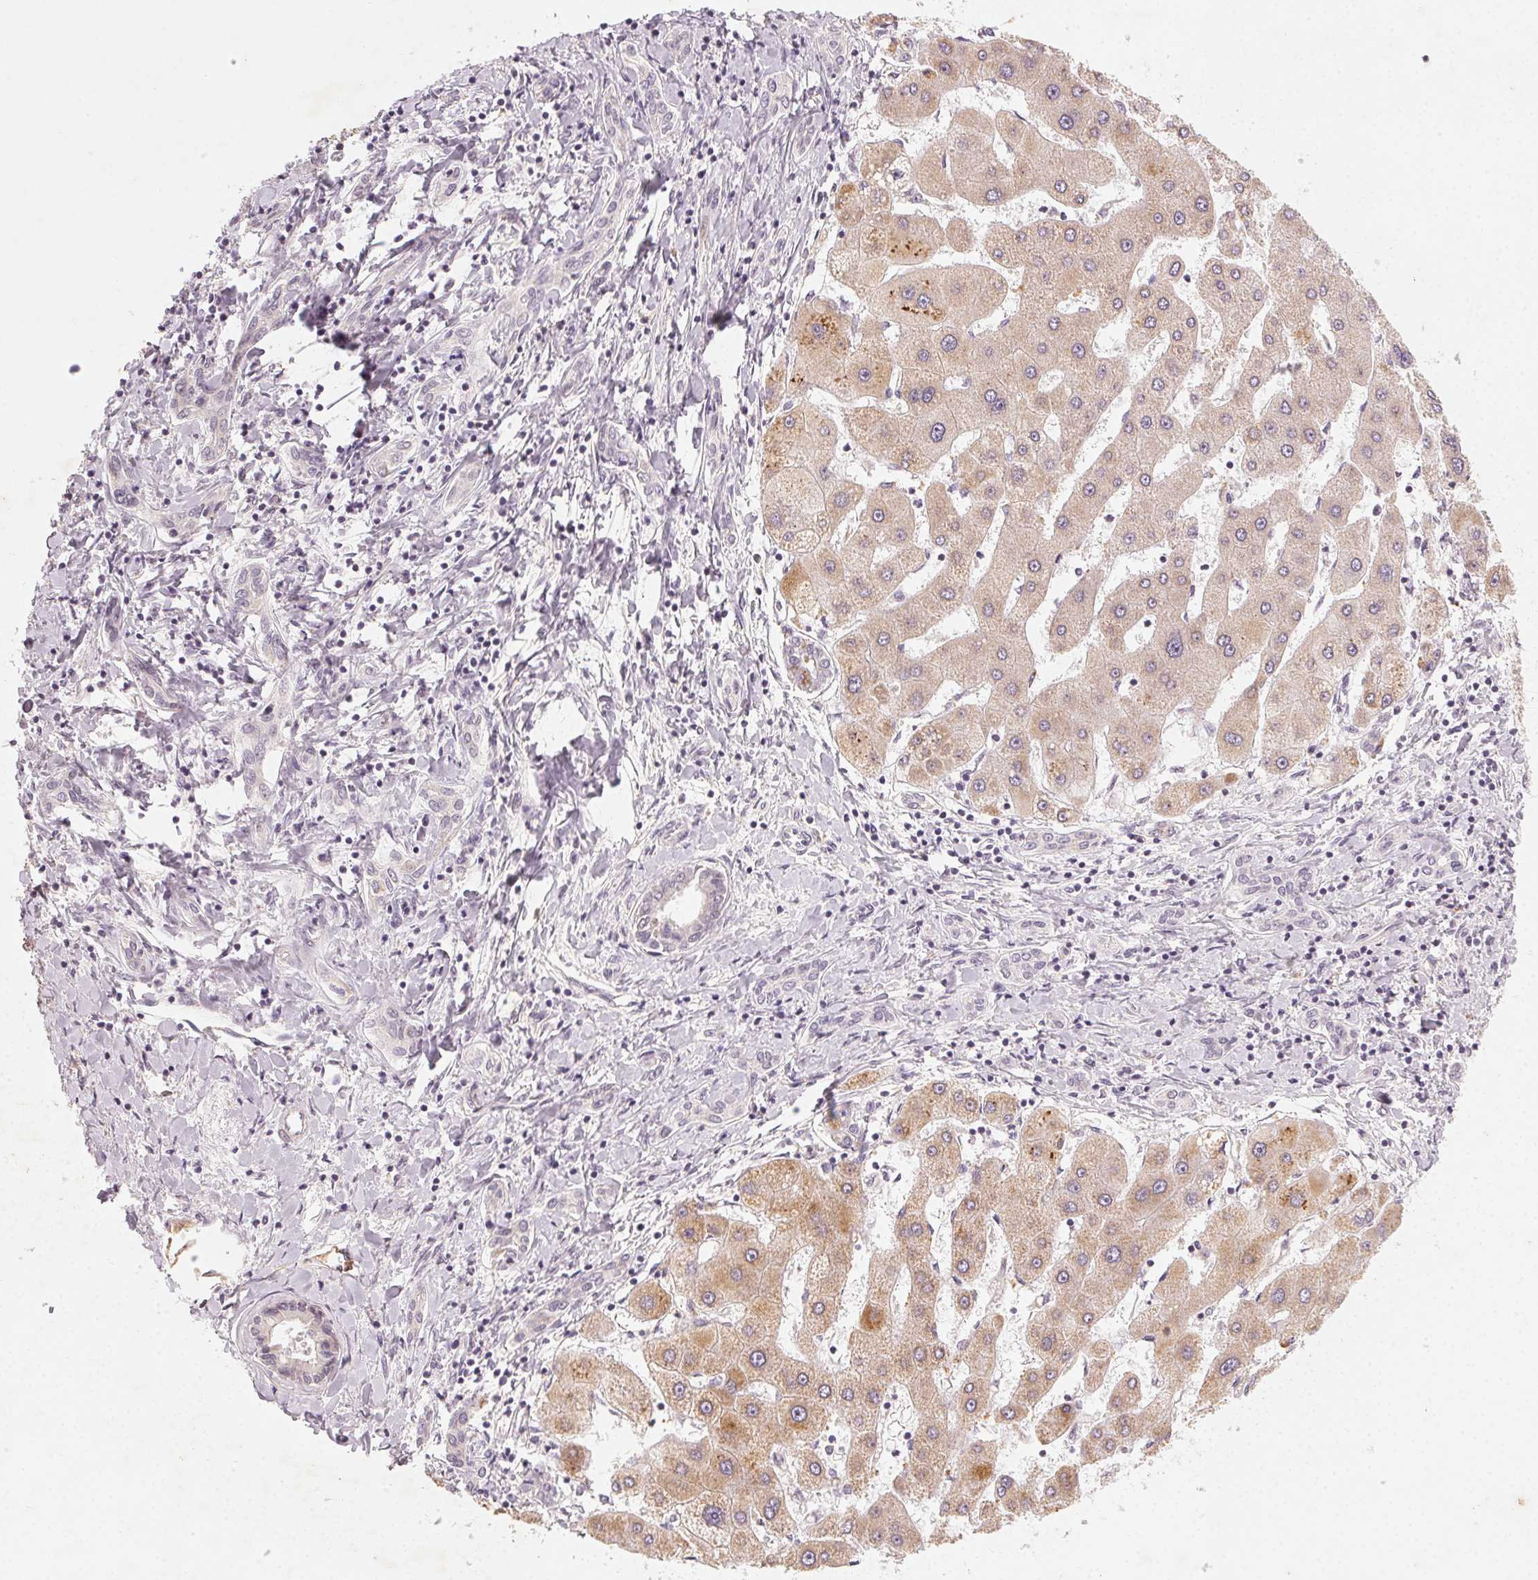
{"staining": {"intensity": "weak", "quantity": ">75%", "location": "cytoplasmic/membranous"}, "tissue": "liver cancer", "cell_type": "Tumor cells", "image_type": "cancer", "snomed": [{"axis": "morphology", "description": "Cholangiocarcinoma"}, {"axis": "topography", "description": "Liver"}], "caption": "Protein analysis of liver cancer tissue demonstrates weak cytoplasmic/membranous staining in about >75% of tumor cells.", "gene": "NCOA4", "patient": {"sex": "male", "age": 66}}